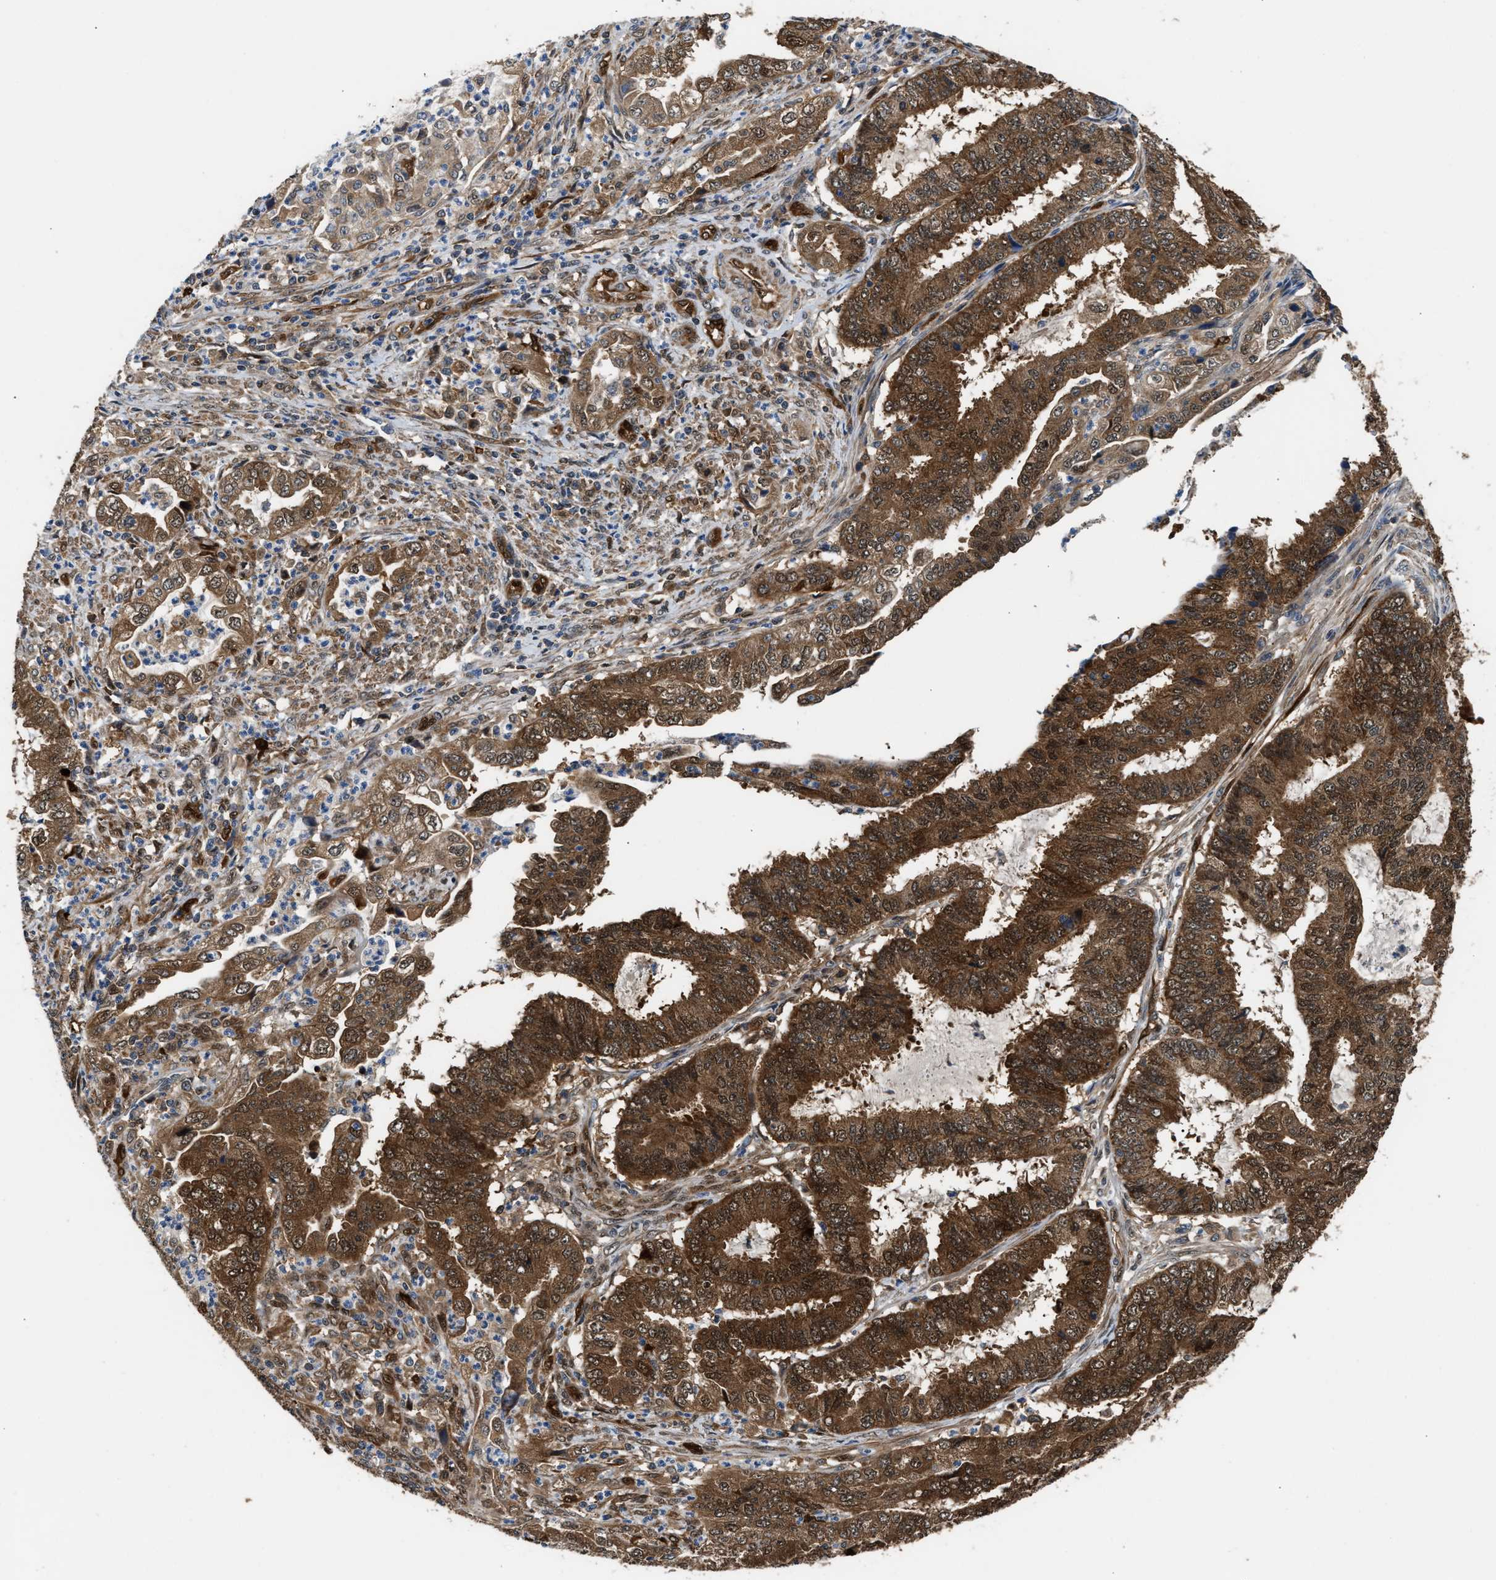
{"staining": {"intensity": "strong", "quantity": ">75%", "location": "cytoplasmic/membranous"}, "tissue": "endometrial cancer", "cell_type": "Tumor cells", "image_type": "cancer", "snomed": [{"axis": "morphology", "description": "Adenocarcinoma, NOS"}, {"axis": "topography", "description": "Endometrium"}], "caption": "DAB immunohistochemical staining of endometrial adenocarcinoma demonstrates strong cytoplasmic/membranous protein expression in approximately >75% of tumor cells.", "gene": "PPA1", "patient": {"sex": "female", "age": 51}}